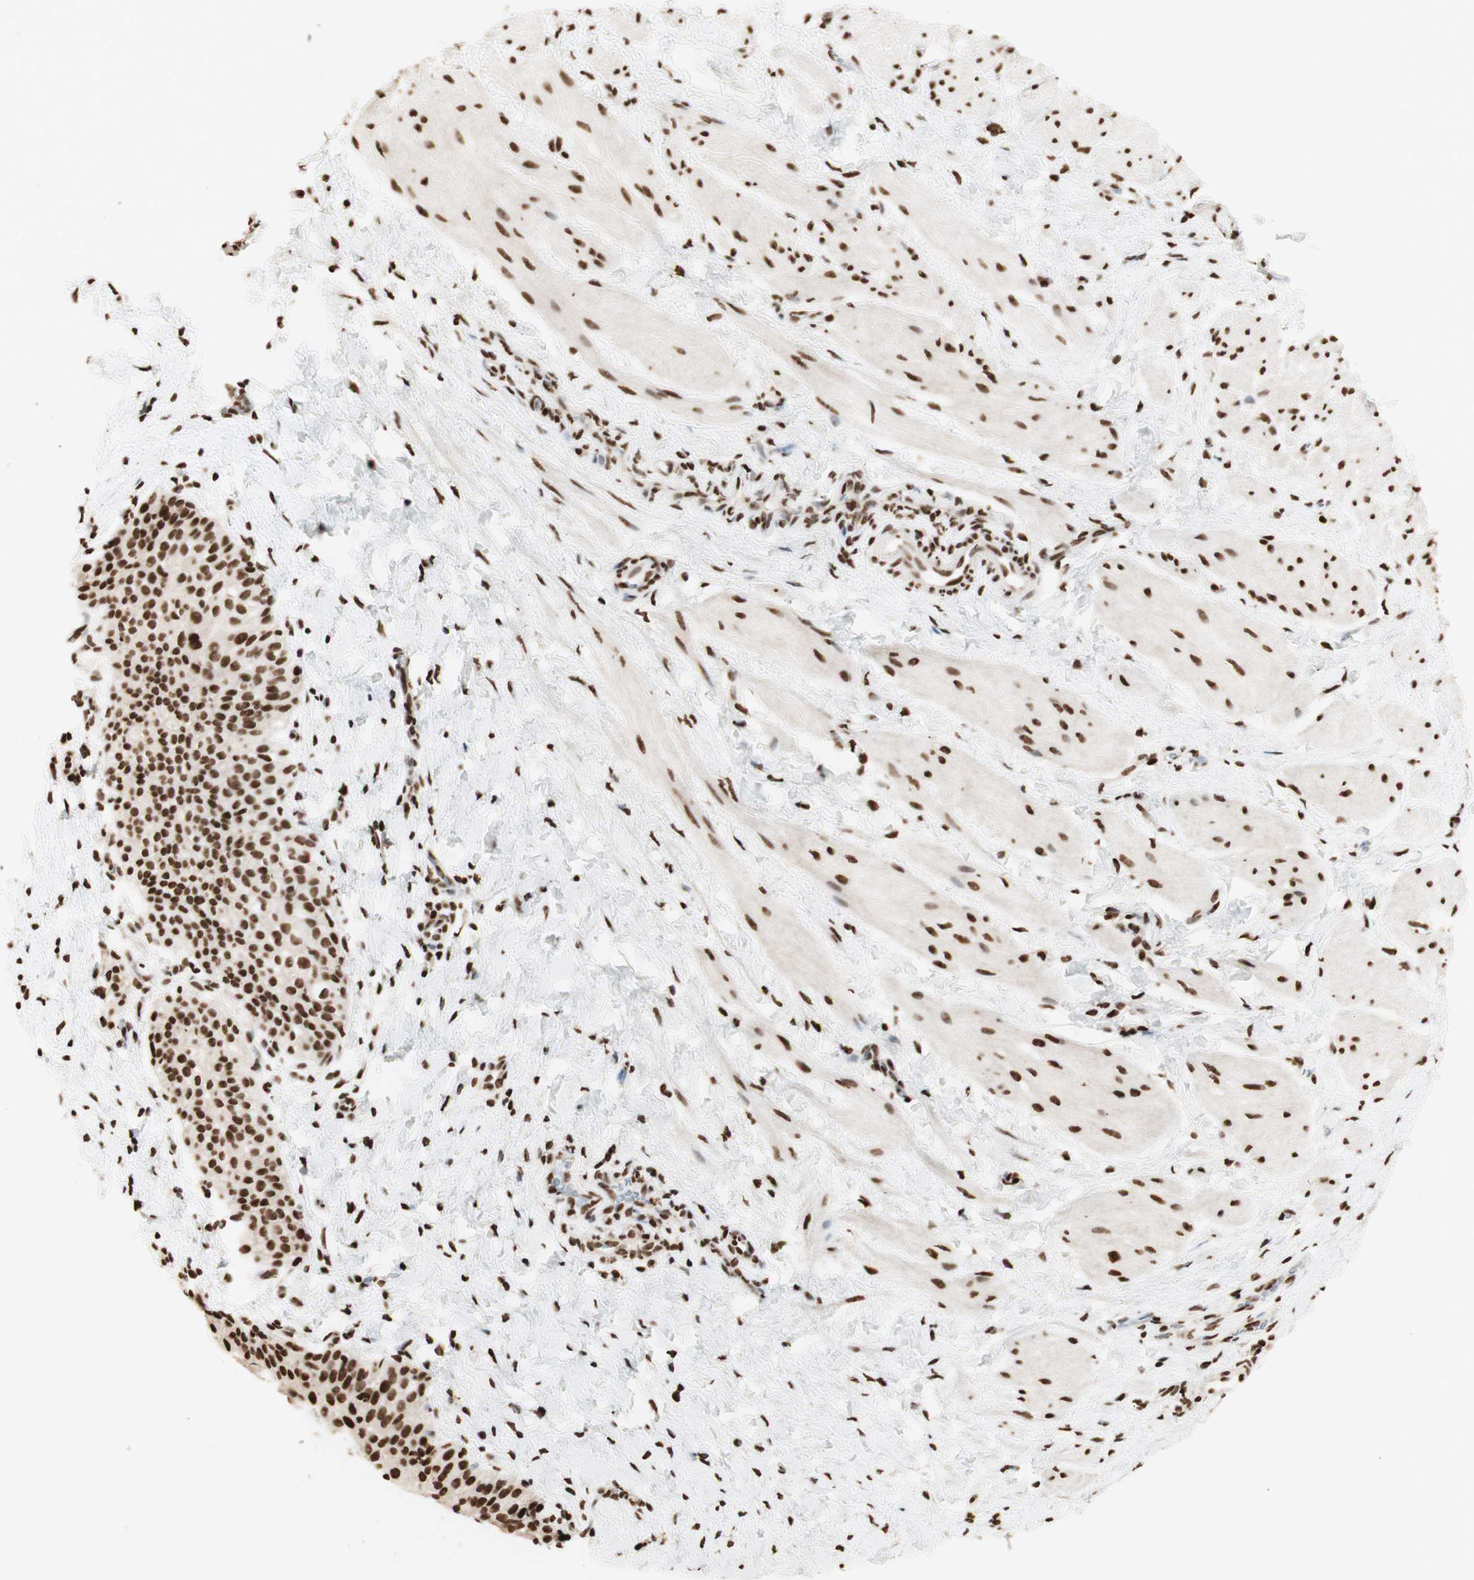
{"staining": {"intensity": "strong", "quantity": ">75%", "location": "nuclear"}, "tissue": "smooth muscle", "cell_type": "Smooth muscle cells", "image_type": "normal", "snomed": [{"axis": "morphology", "description": "Normal tissue, NOS"}, {"axis": "topography", "description": "Smooth muscle"}], "caption": "A high-resolution photomicrograph shows IHC staining of benign smooth muscle, which demonstrates strong nuclear expression in about >75% of smooth muscle cells. The staining was performed using DAB (3,3'-diaminobenzidine) to visualize the protein expression in brown, while the nuclei were stained in blue with hematoxylin (Magnification: 20x).", "gene": "HNRNPA2B1", "patient": {"sex": "male", "age": 16}}